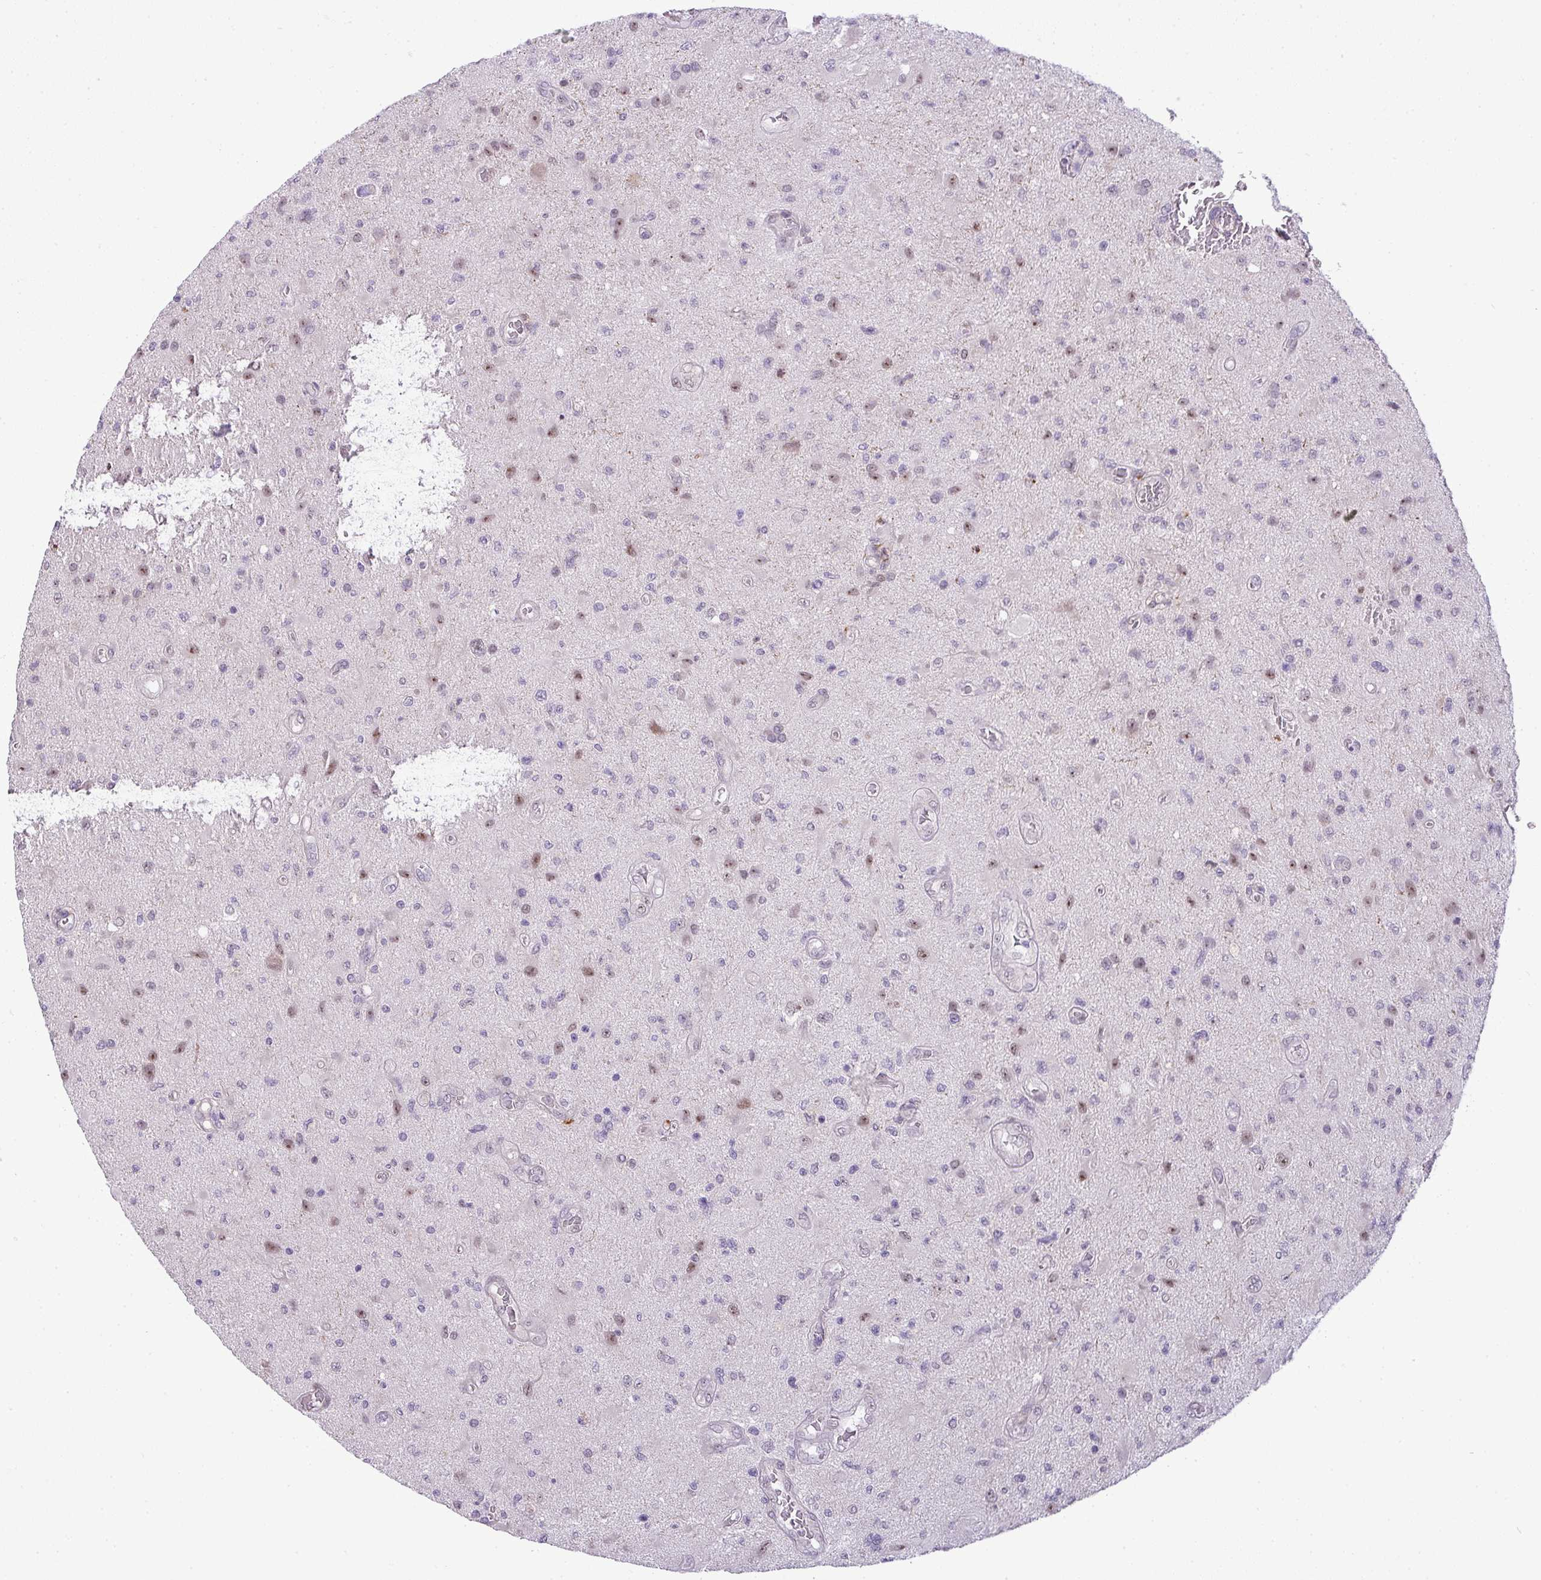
{"staining": {"intensity": "weak", "quantity": "<25%", "location": "nuclear"}, "tissue": "glioma", "cell_type": "Tumor cells", "image_type": "cancer", "snomed": [{"axis": "morphology", "description": "Glioma, malignant, High grade"}, {"axis": "topography", "description": "Brain"}], "caption": "Photomicrograph shows no protein staining in tumor cells of malignant high-grade glioma tissue. The staining was performed using DAB to visualize the protein expression in brown, while the nuclei were stained in blue with hematoxylin (Magnification: 20x).", "gene": "MAK16", "patient": {"sex": "male", "age": 67}}